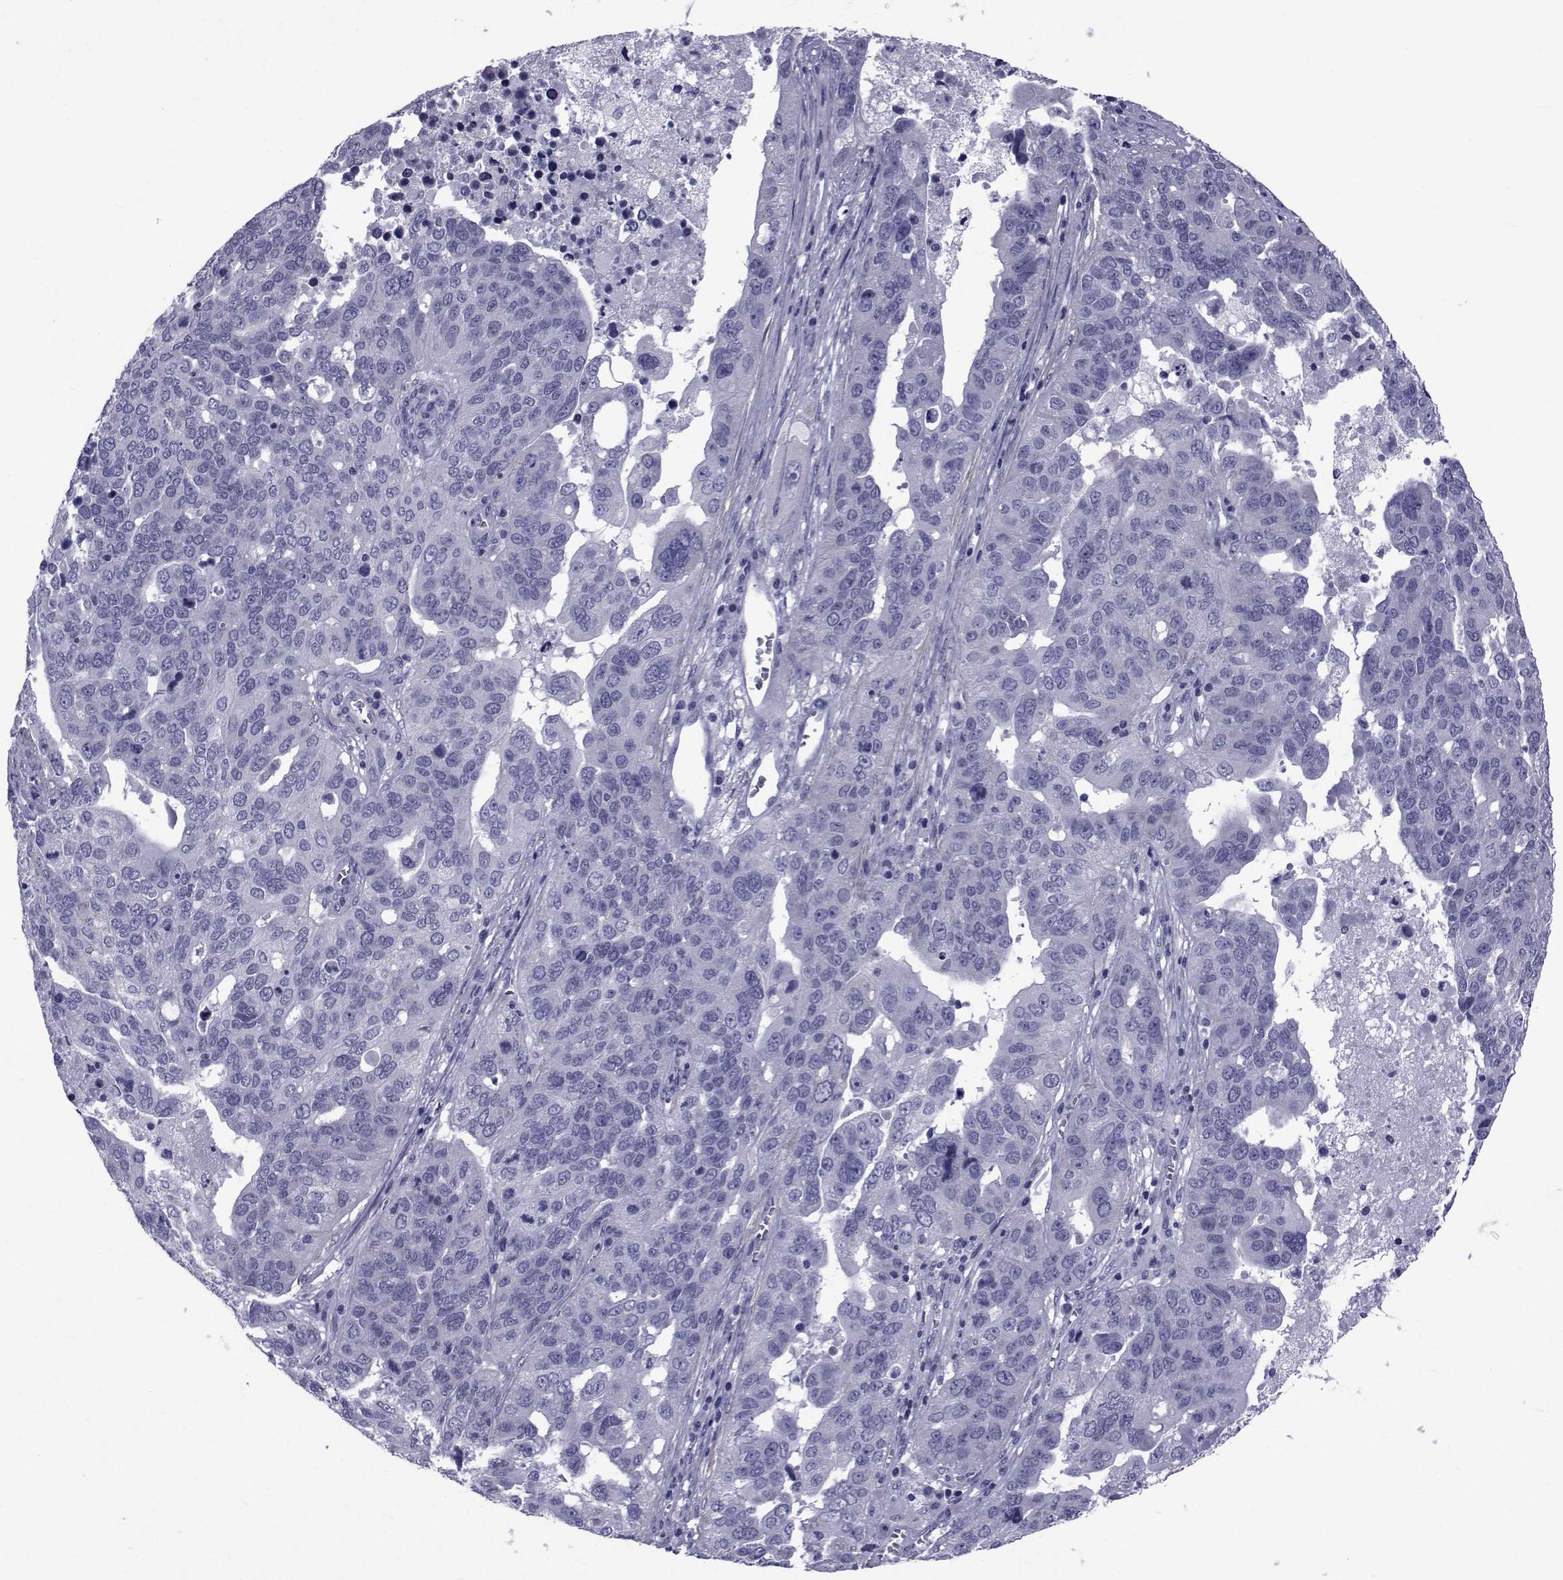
{"staining": {"intensity": "negative", "quantity": "none", "location": "none"}, "tissue": "ovarian cancer", "cell_type": "Tumor cells", "image_type": "cancer", "snomed": [{"axis": "morphology", "description": "Carcinoma, endometroid"}, {"axis": "topography", "description": "Soft tissue"}, {"axis": "topography", "description": "Ovary"}], "caption": "High magnification brightfield microscopy of endometroid carcinoma (ovarian) stained with DAB (brown) and counterstained with hematoxylin (blue): tumor cells show no significant staining.", "gene": "GKAP1", "patient": {"sex": "female", "age": 52}}